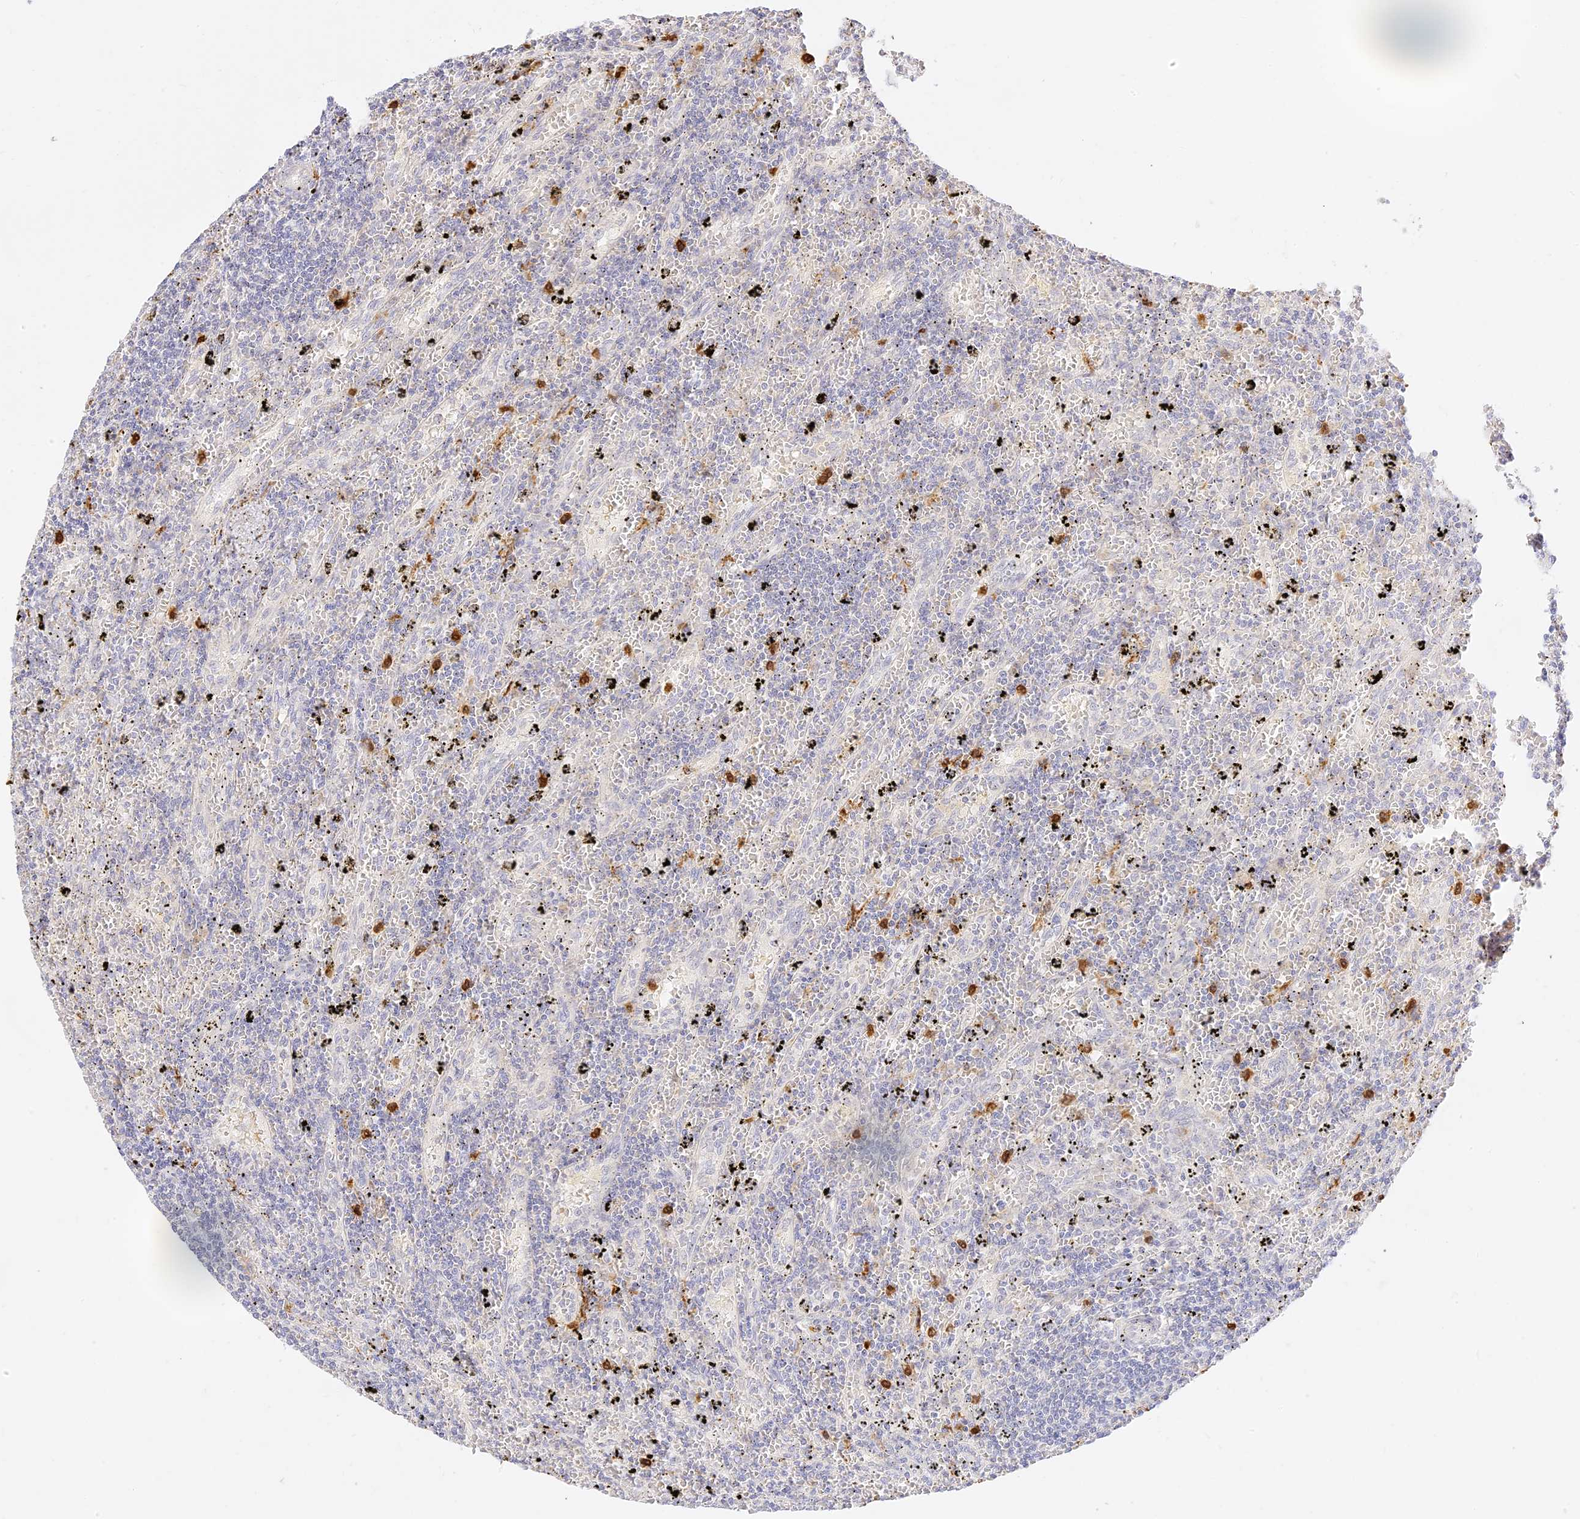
{"staining": {"intensity": "negative", "quantity": "none", "location": "none"}, "tissue": "lymphoma", "cell_type": "Tumor cells", "image_type": "cancer", "snomed": [{"axis": "morphology", "description": "Malignant lymphoma, non-Hodgkin's type, Low grade"}, {"axis": "topography", "description": "Spleen"}], "caption": "Lymphoma was stained to show a protein in brown. There is no significant staining in tumor cells.", "gene": "LRRC15", "patient": {"sex": "male", "age": 76}}